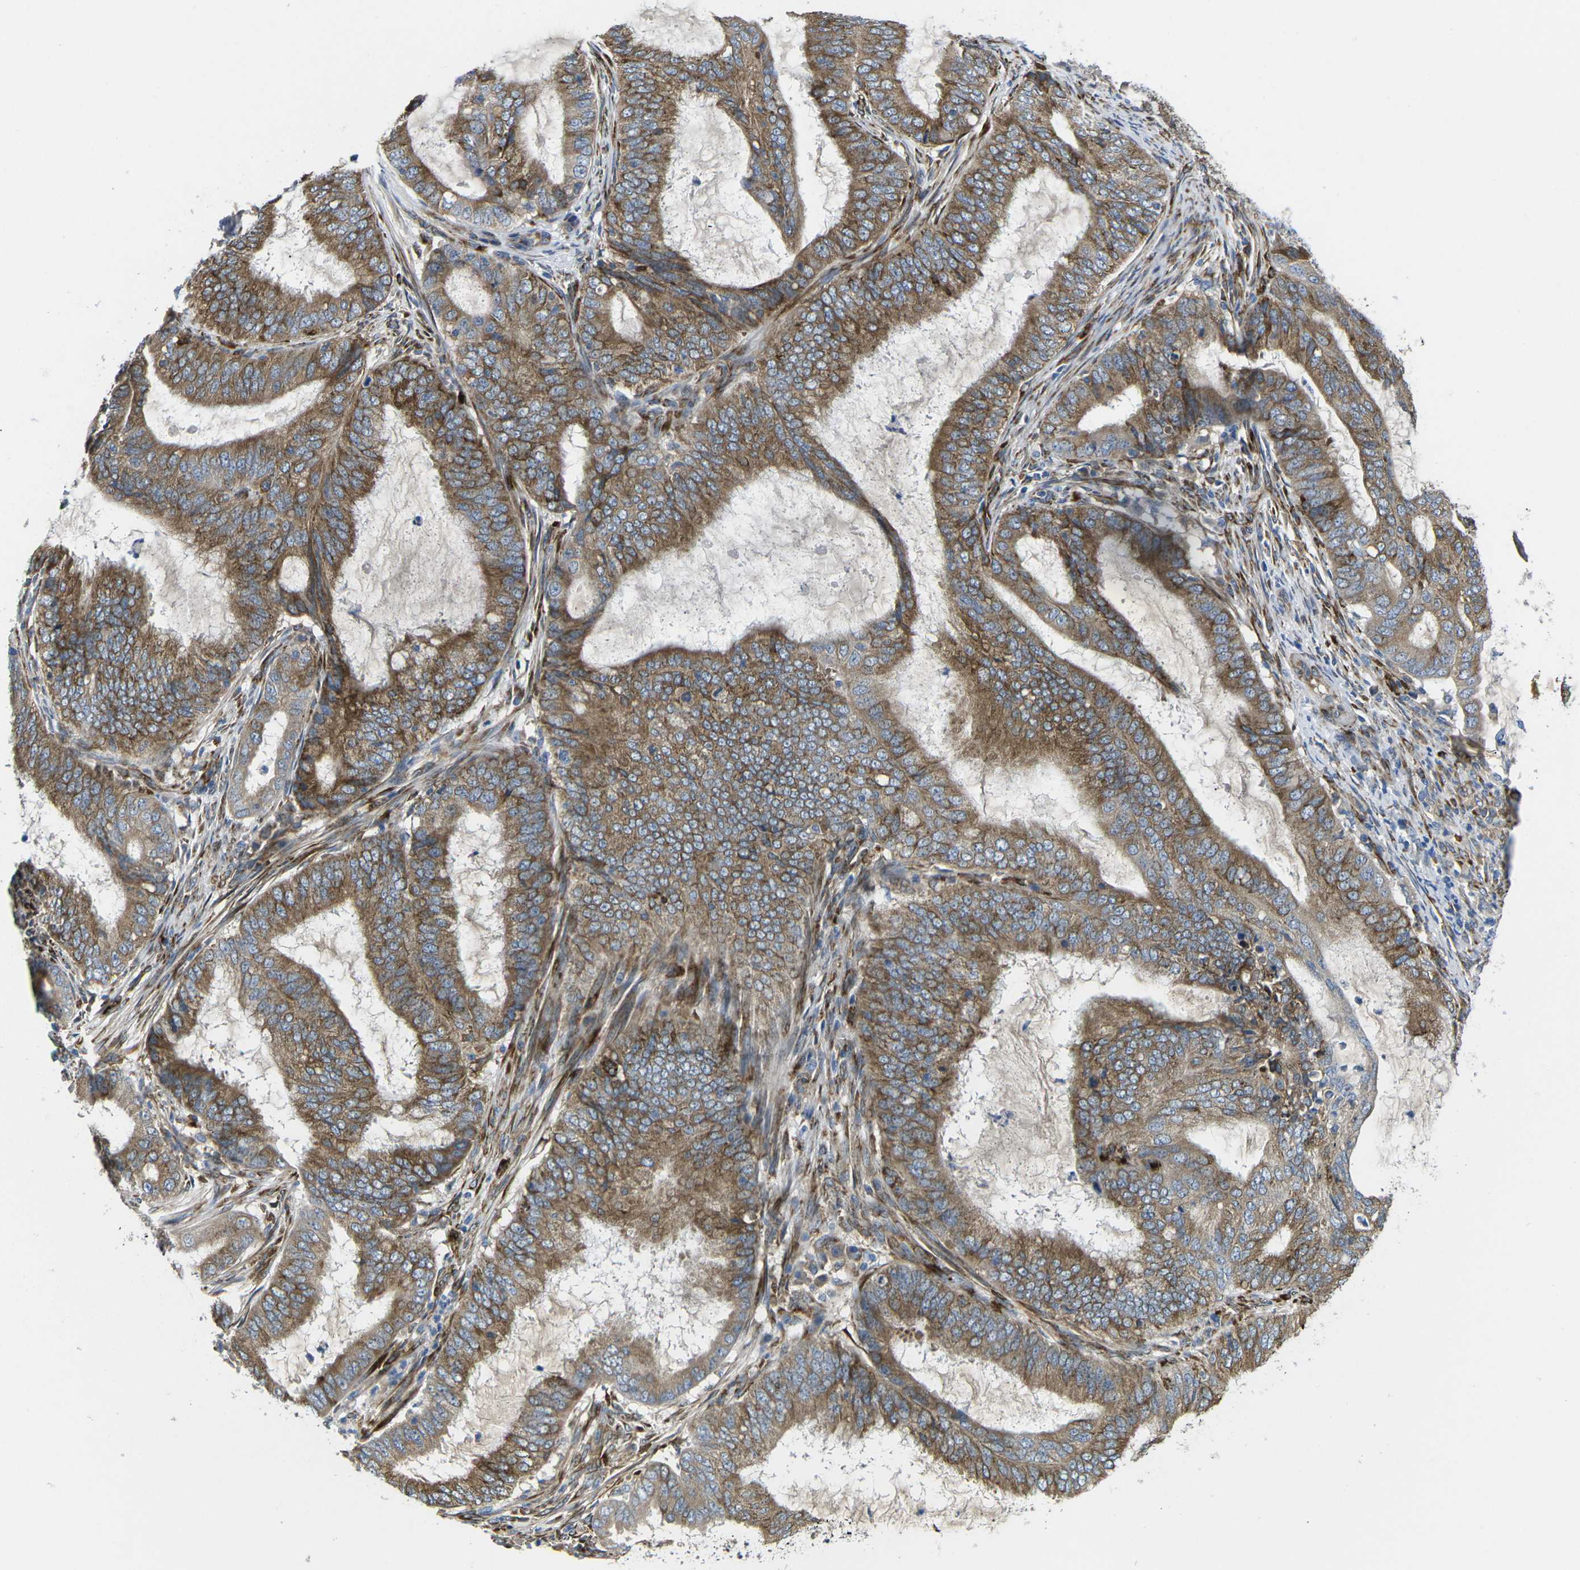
{"staining": {"intensity": "moderate", "quantity": ">75%", "location": "cytoplasmic/membranous"}, "tissue": "endometrial cancer", "cell_type": "Tumor cells", "image_type": "cancer", "snomed": [{"axis": "morphology", "description": "Adenocarcinoma, NOS"}, {"axis": "topography", "description": "Endometrium"}], "caption": "Immunohistochemistry (IHC) (DAB) staining of endometrial cancer (adenocarcinoma) shows moderate cytoplasmic/membranous protein expression in about >75% of tumor cells.", "gene": "PDZD8", "patient": {"sex": "female", "age": 70}}